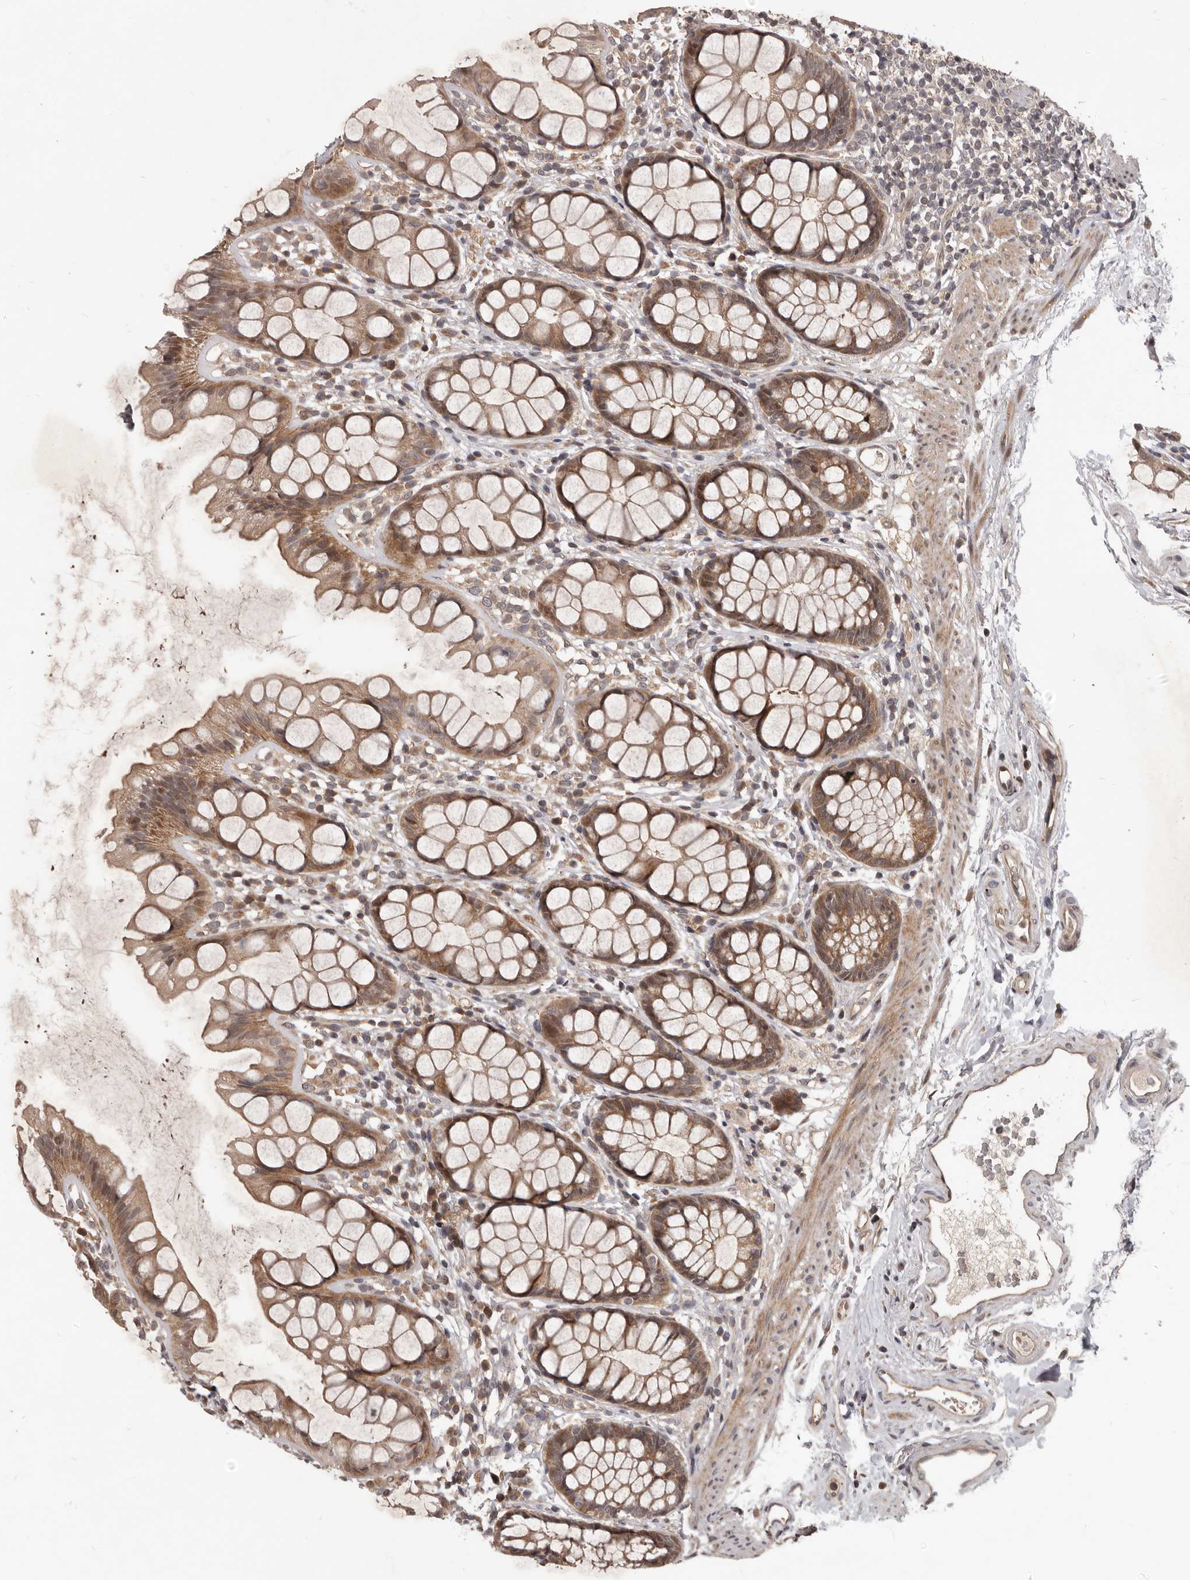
{"staining": {"intensity": "moderate", "quantity": ">75%", "location": "cytoplasmic/membranous"}, "tissue": "rectum", "cell_type": "Glandular cells", "image_type": "normal", "snomed": [{"axis": "morphology", "description": "Normal tissue, NOS"}, {"axis": "topography", "description": "Rectum"}], "caption": "IHC image of unremarkable rectum: rectum stained using immunohistochemistry (IHC) exhibits medium levels of moderate protein expression localized specifically in the cytoplasmic/membranous of glandular cells, appearing as a cytoplasmic/membranous brown color.", "gene": "GABPB2", "patient": {"sex": "female", "age": 65}}